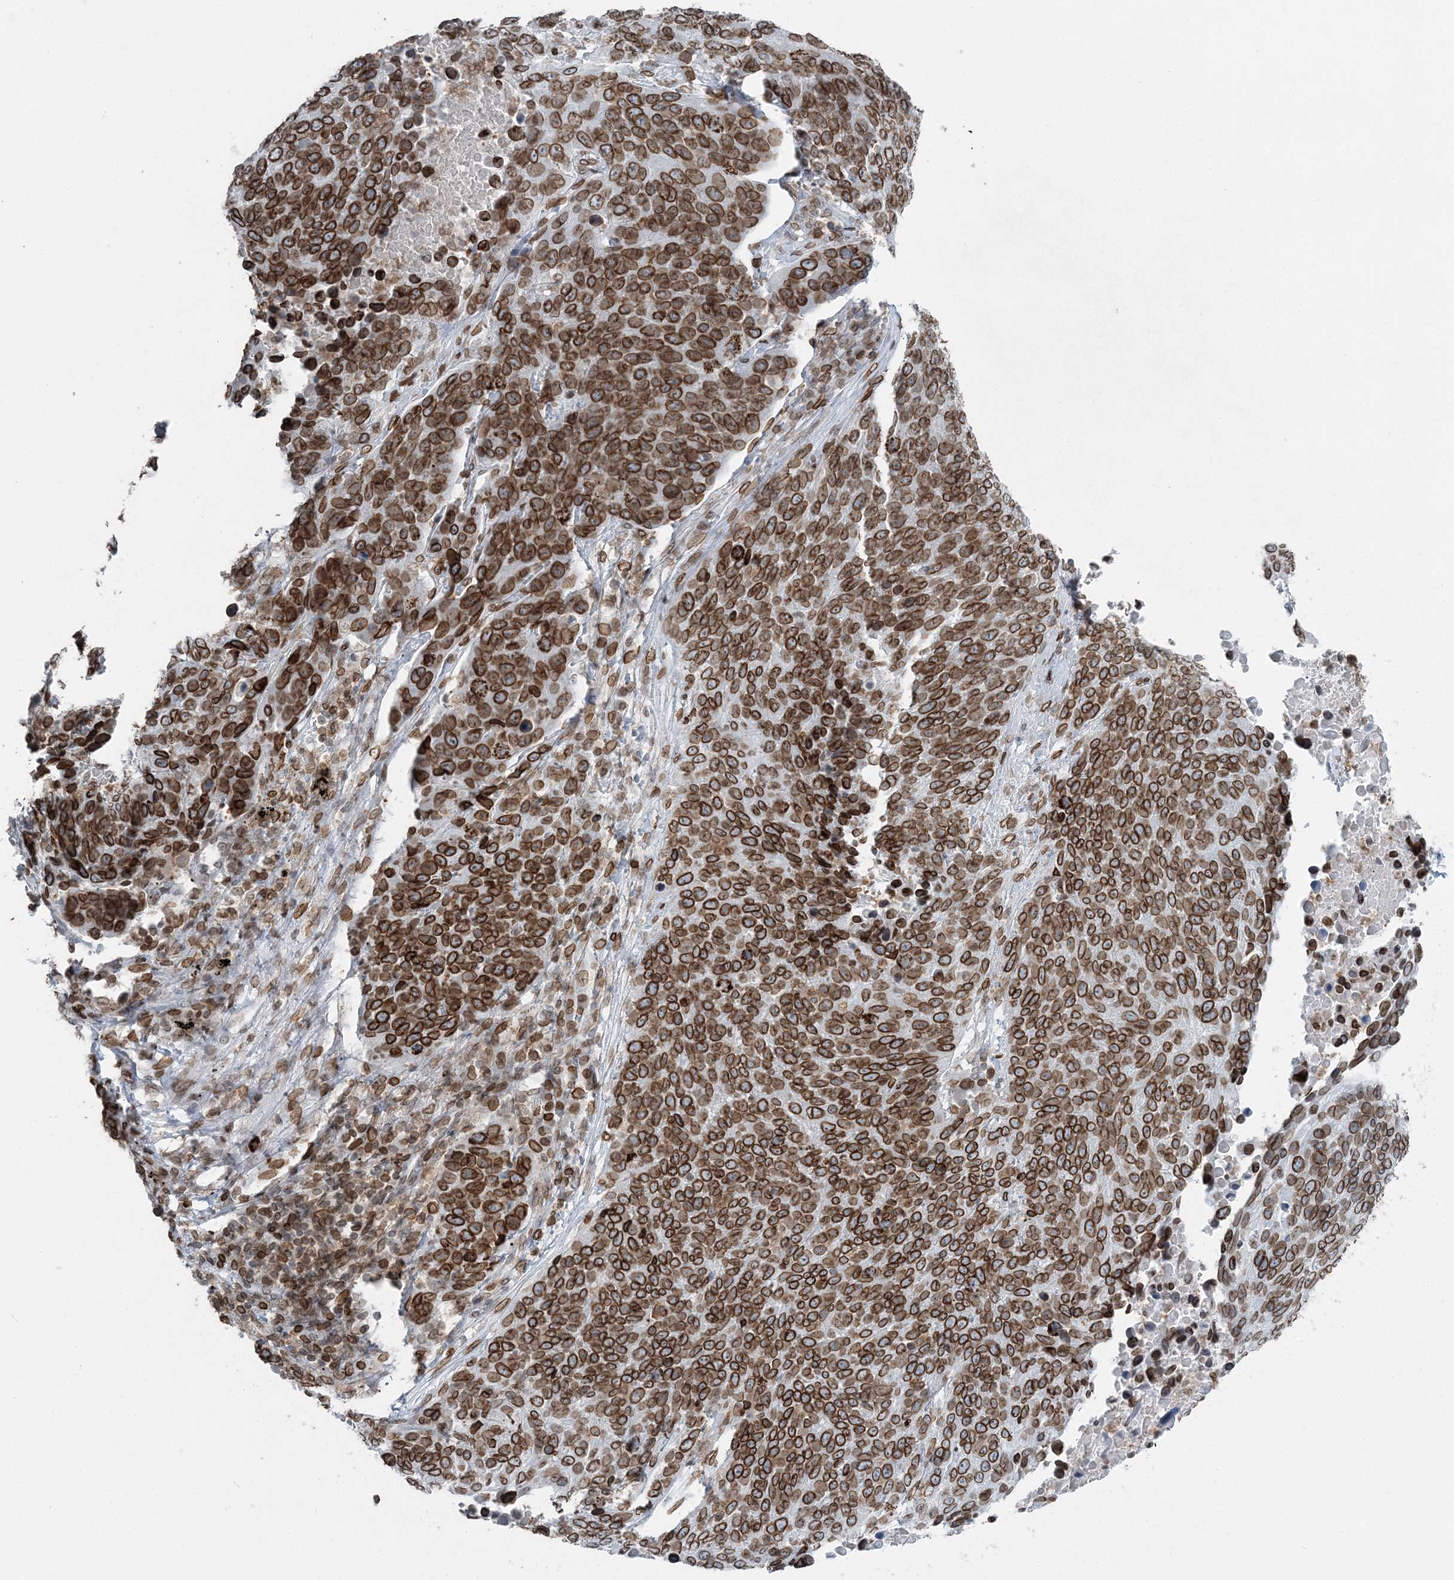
{"staining": {"intensity": "moderate", "quantity": ">75%", "location": "cytoplasmic/membranous,nuclear"}, "tissue": "lung cancer", "cell_type": "Tumor cells", "image_type": "cancer", "snomed": [{"axis": "morphology", "description": "Squamous cell carcinoma, NOS"}, {"axis": "topography", "description": "Lung"}], "caption": "A micrograph of human squamous cell carcinoma (lung) stained for a protein displays moderate cytoplasmic/membranous and nuclear brown staining in tumor cells.", "gene": "GJD4", "patient": {"sex": "male", "age": 66}}